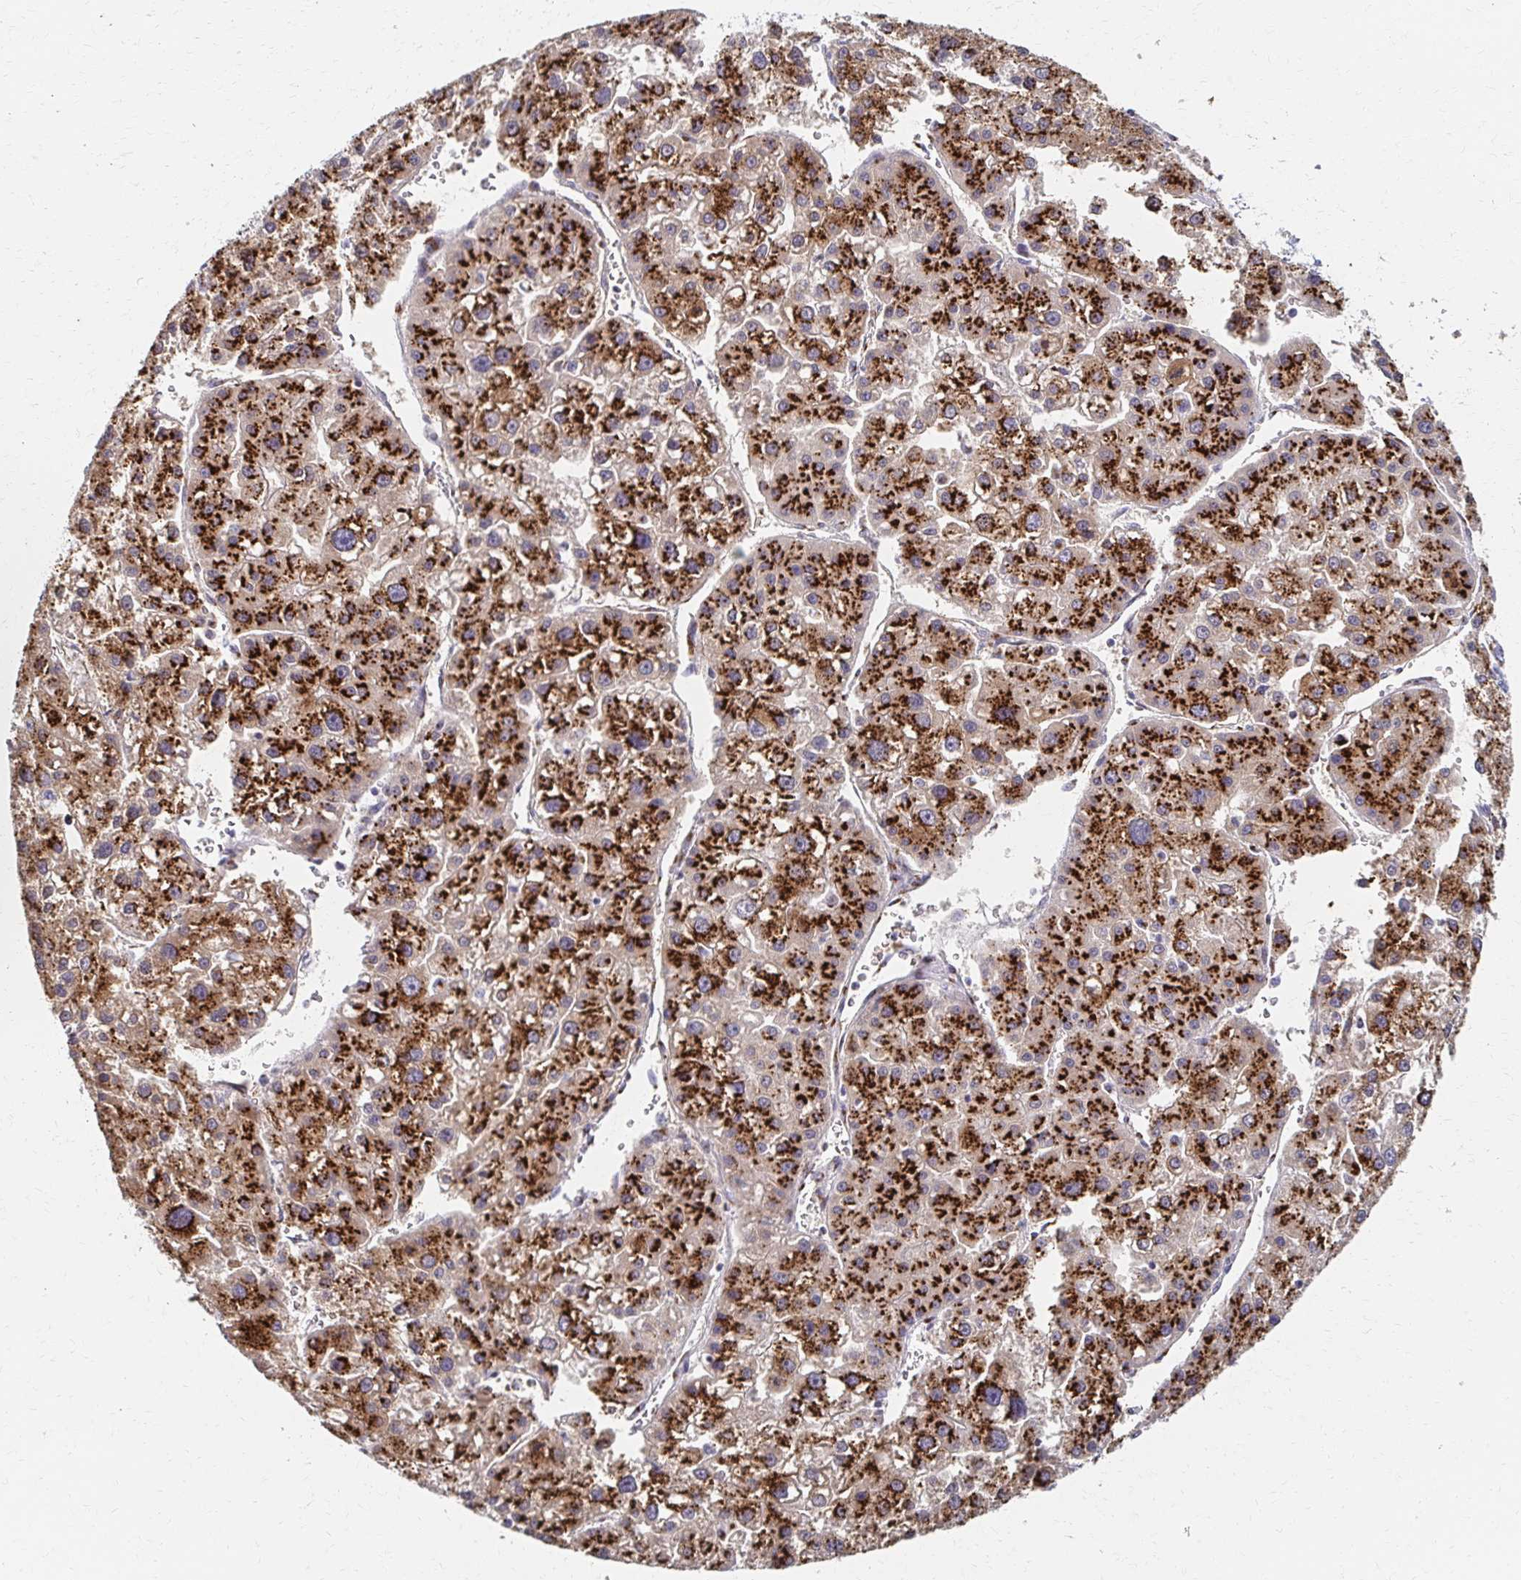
{"staining": {"intensity": "strong", "quantity": ">75%", "location": "cytoplasmic/membranous"}, "tissue": "liver cancer", "cell_type": "Tumor cells", "image_type": "cancer", "snomed": [{"axis": "morphology", "description": "Carcinoma, Hepatocellular, NOS"}, {"axis": "topography", "description": "Liver"}], "caption": "Immunohistochemistry histopathology image of neoplastic tissue: human liver cancer (hepatocellular carcinoma) stained using immunohistochemistry (IHC) demonstrates high levels of strong protein expression localized specifically in the cytoplasmic/membranous of tumor cells, appearing as a cytoplasmic/membranous brown color.", "gene": "TM9SF1", "patient": {"sex": "male", "age": 73}}